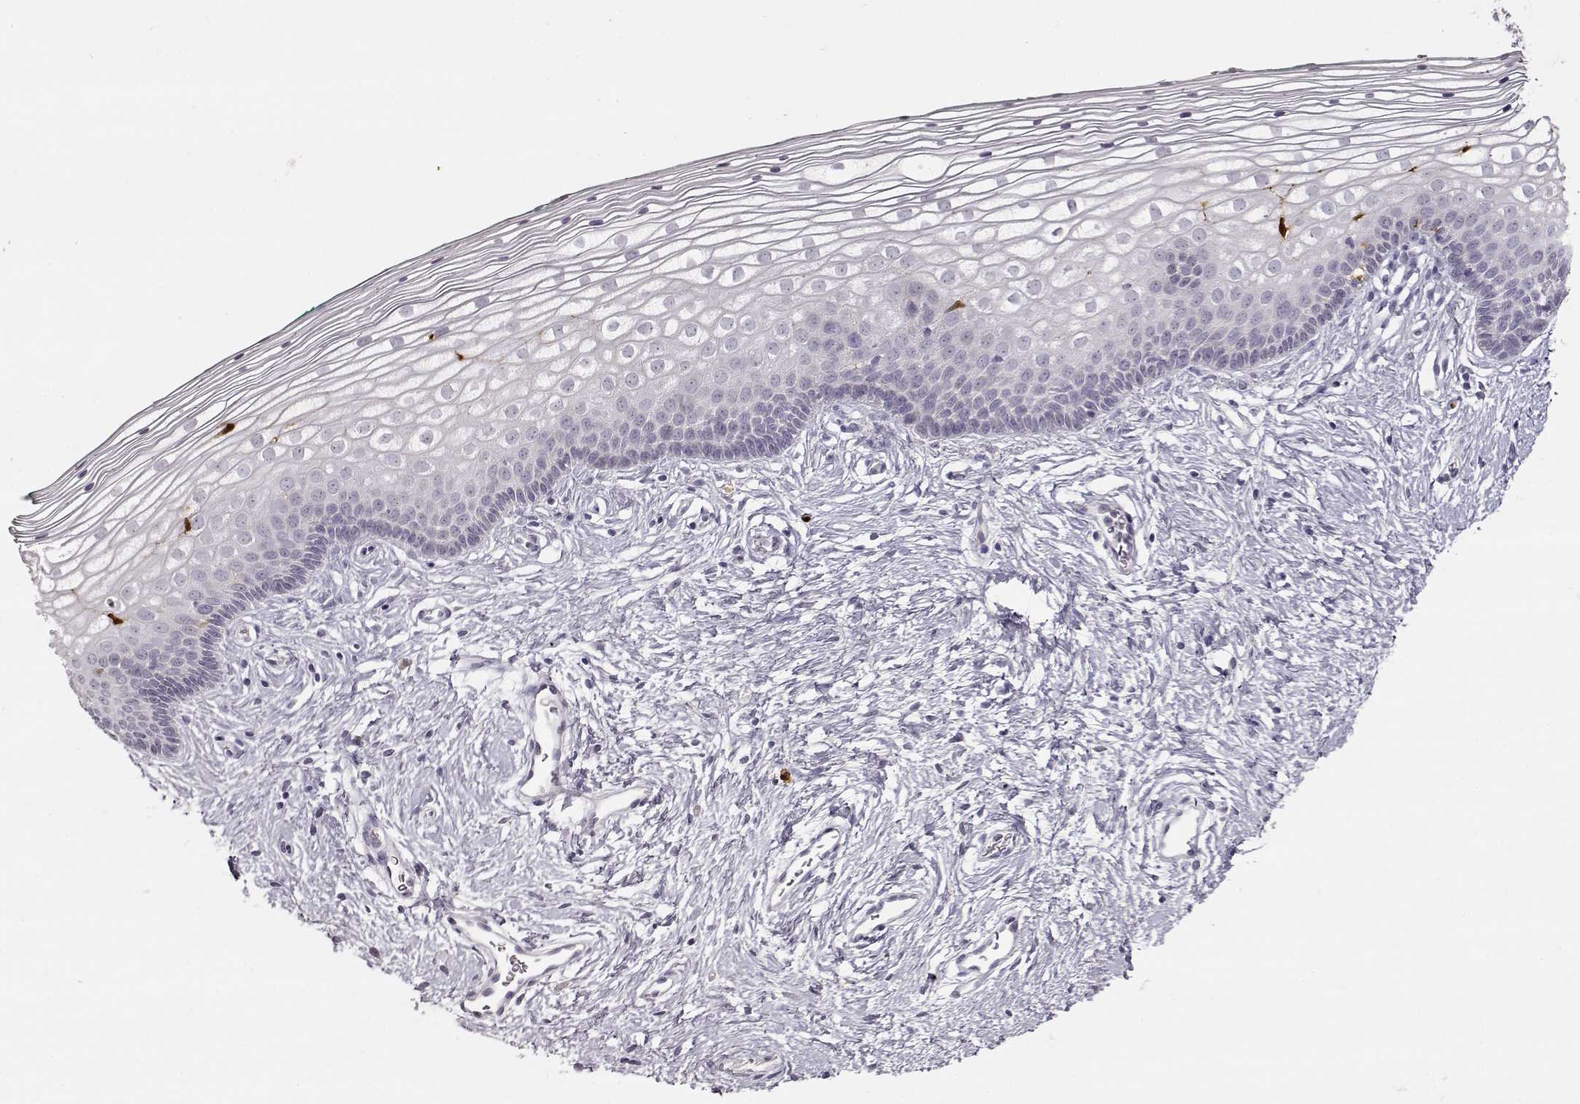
{"staining": {"intensity": "negative", "quantity": "none", "location": "none"}, "tissue": "vagina", "cell_type": "Squamous epithelial cells", "image_type": "normal", "snomed": [{"axis": "morphology", "description": "Normal tissue, NOS"}, {"axis": "topography", "description": "Vagina"}], "caption": "The IHC micrograph has no significant staining in squamous epithelial cells of vagina. (DAB IHC visualized using brightfield microscopy, high magnification).", "gene": "S100B", "patient": {"sex": "female", "age": 36}}